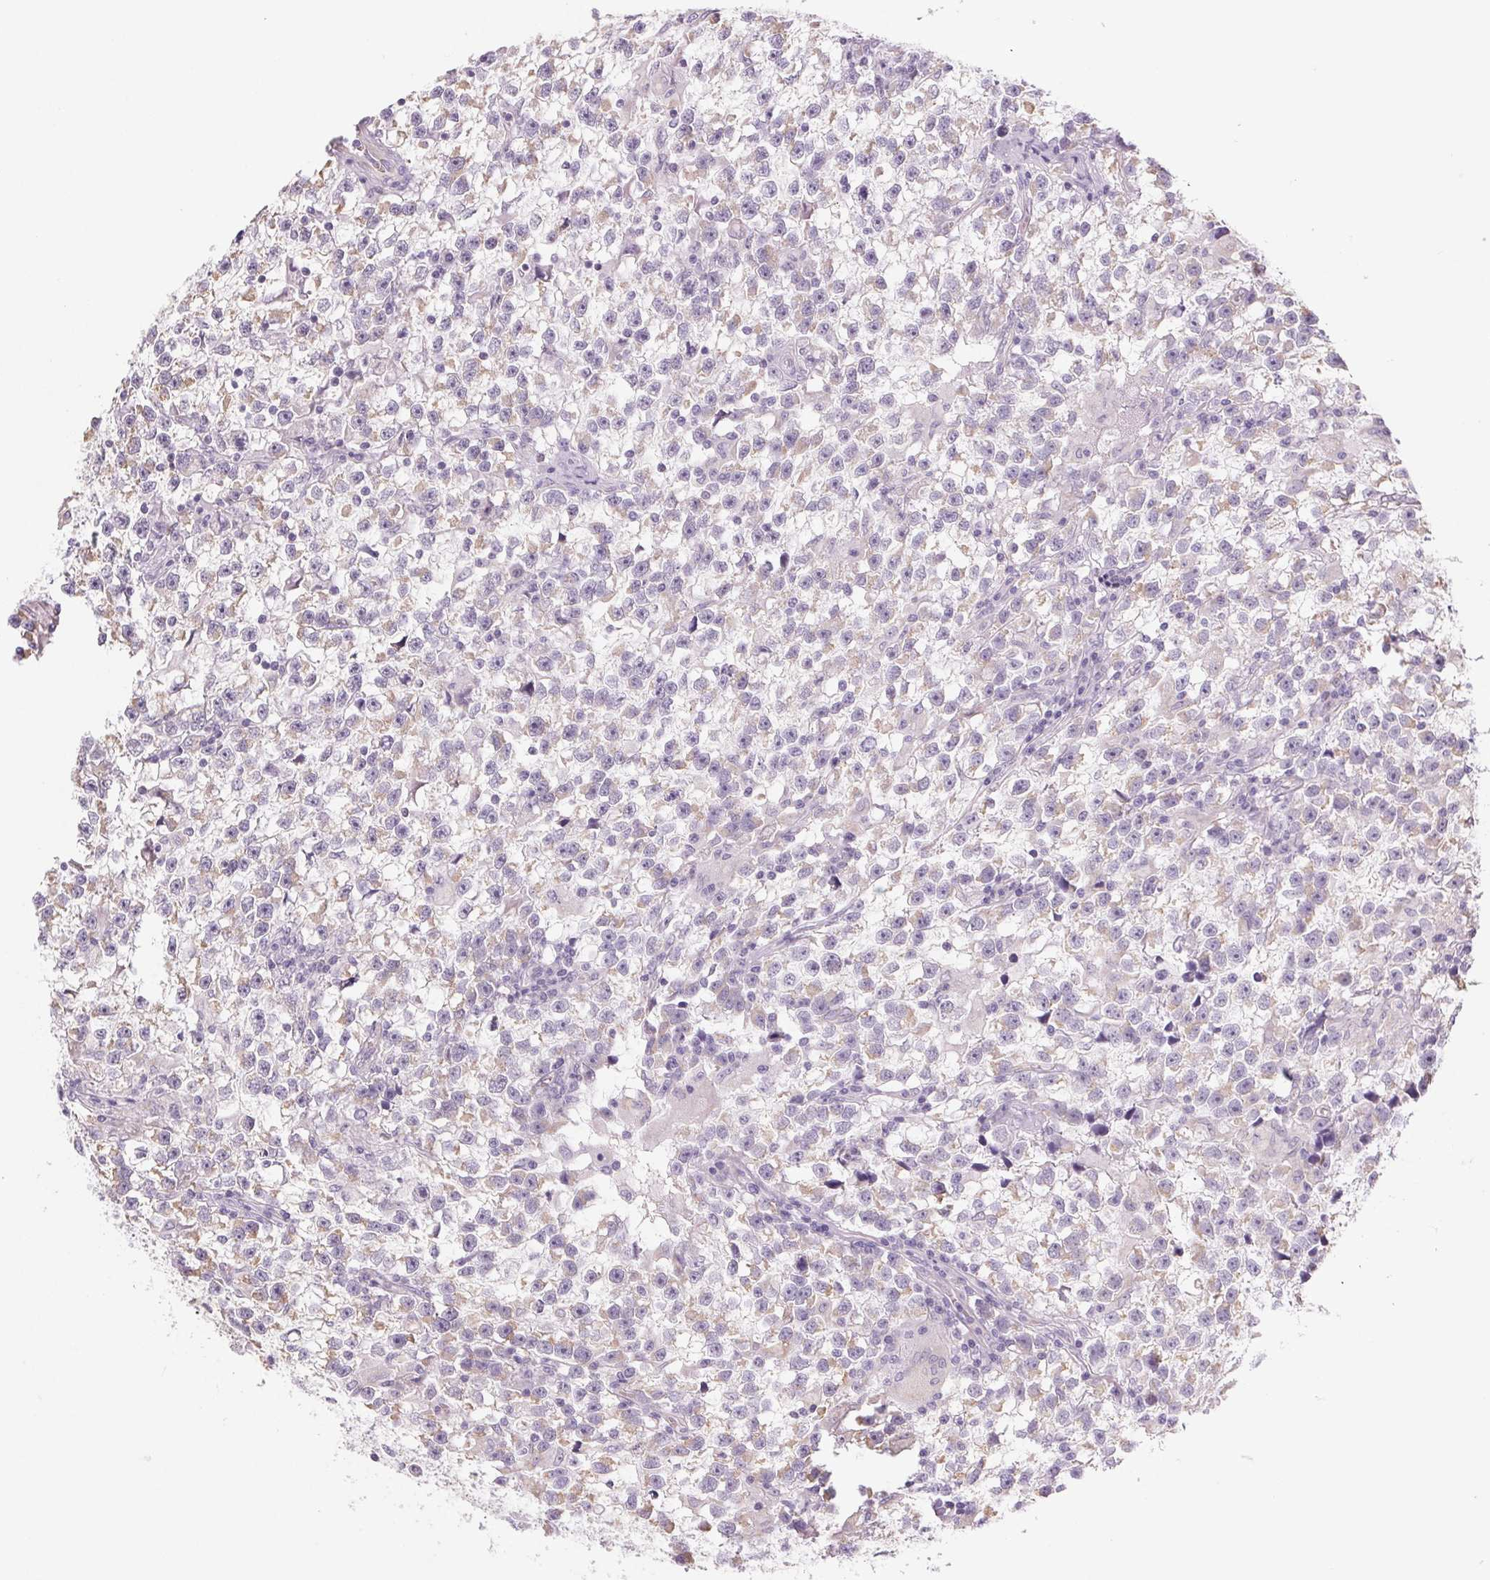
{"staining": {"intensity": "negative", "quantity": "none", "location": "none"}, "tissue": "testis cancer", "cell_type": "Tumor cells", "image_type": "cancer", "snomed": [{"axis": "morphology", "description": "Seminoma, NOS"}, {"axis": "topography", "description": "Testis"}], "caption": "IHC photomicrograph of human testis cancer (seminoma) stained for a protein (brown), which displays no expression in tumor cells.", "gene": "SMYD1", "patient": {"sex": "male", "age": 31}}